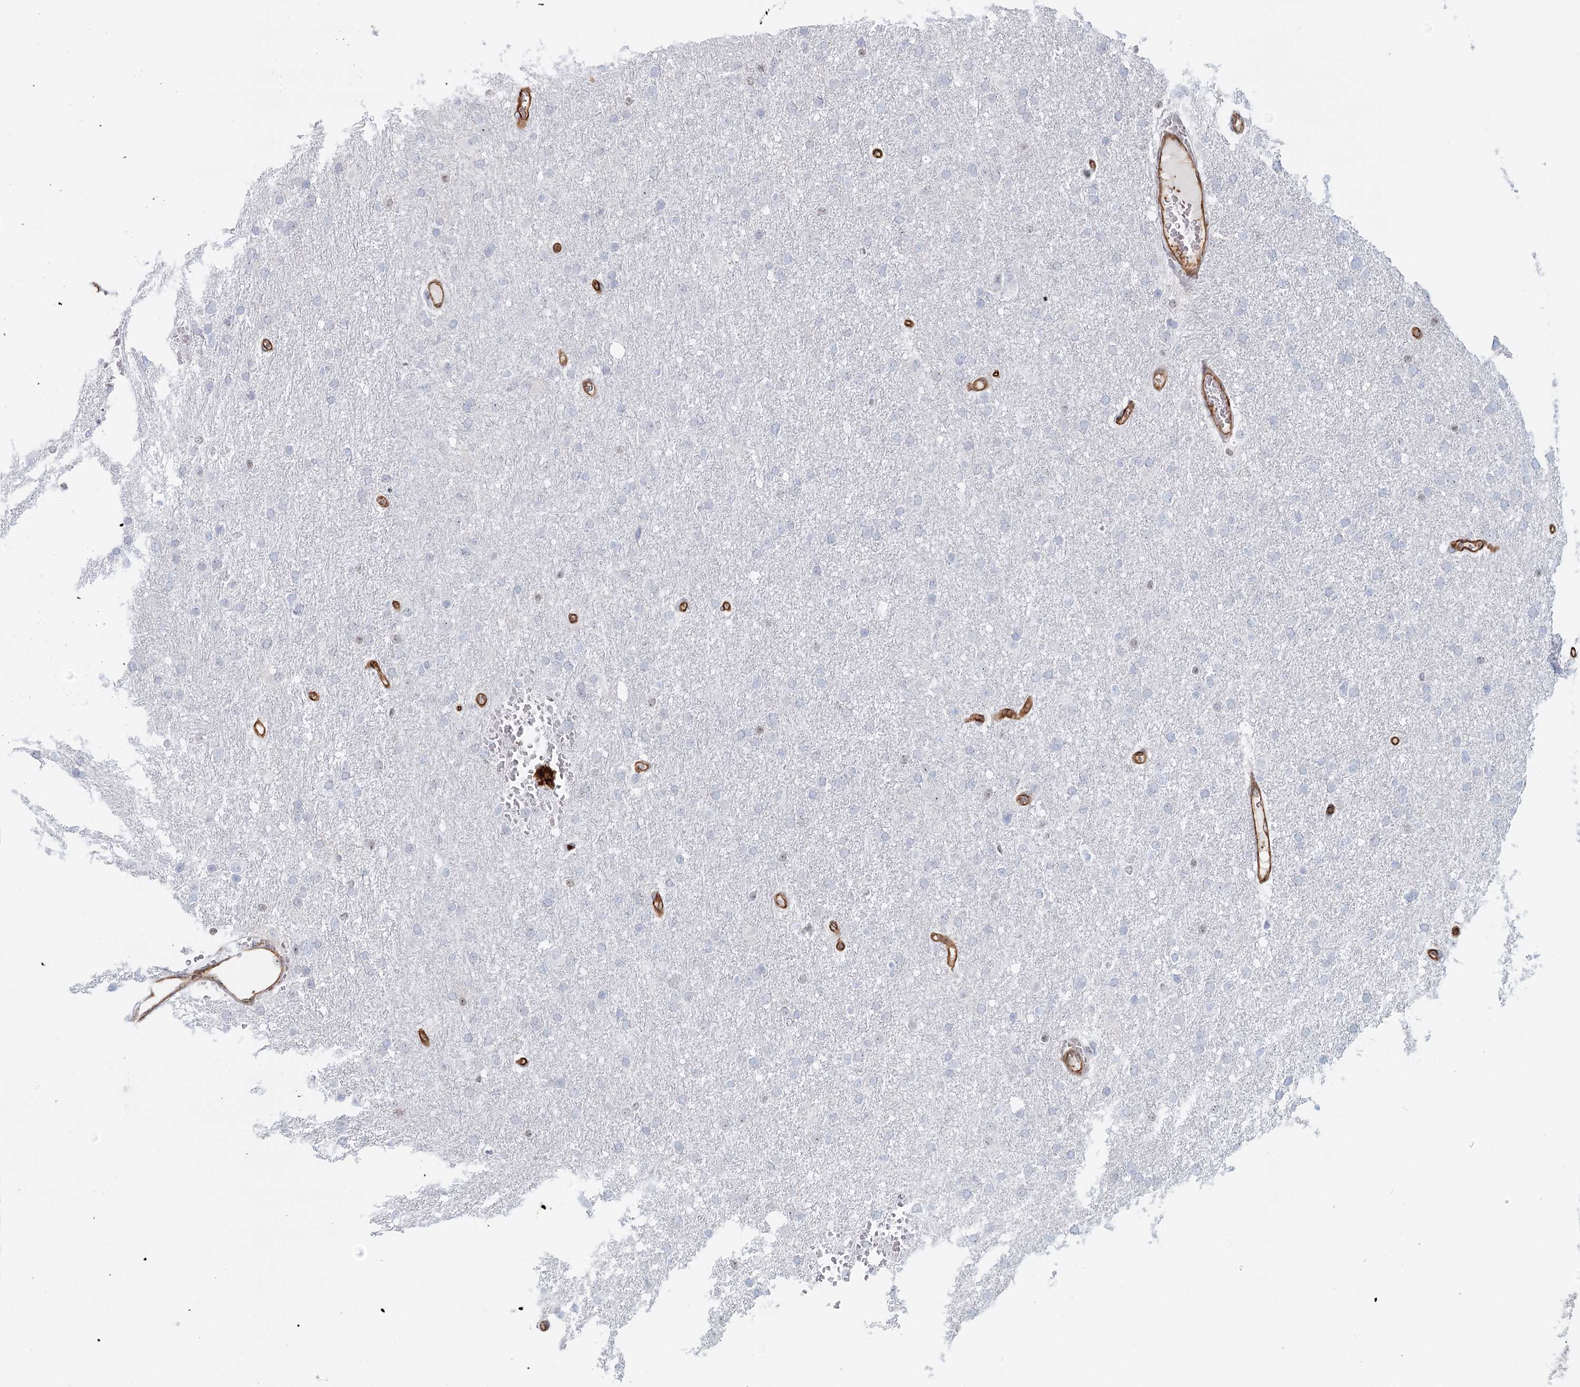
{"staining": {"intensity": "negative", "quantity": "none", "location": "none"}, "tissue": "glioma", "cell_type": "Tumor cells", "image_type": "cancer", "snomed": [{"axis": "morphology", "description": "Glioma, malignant, High grade"}, {"axis": "topography", "description": "Cerebral cortex"}], "caption": "This is a image of immunohistochemistry (IHC) staining of glioma, which shows no staining in tumor cells. The staining is performed using DAB brown chromogen with nuclei counter-stained in using hematoxylin.", "gene": "ZFYVE28", "patient": {"sex": "female", "age": 36}}